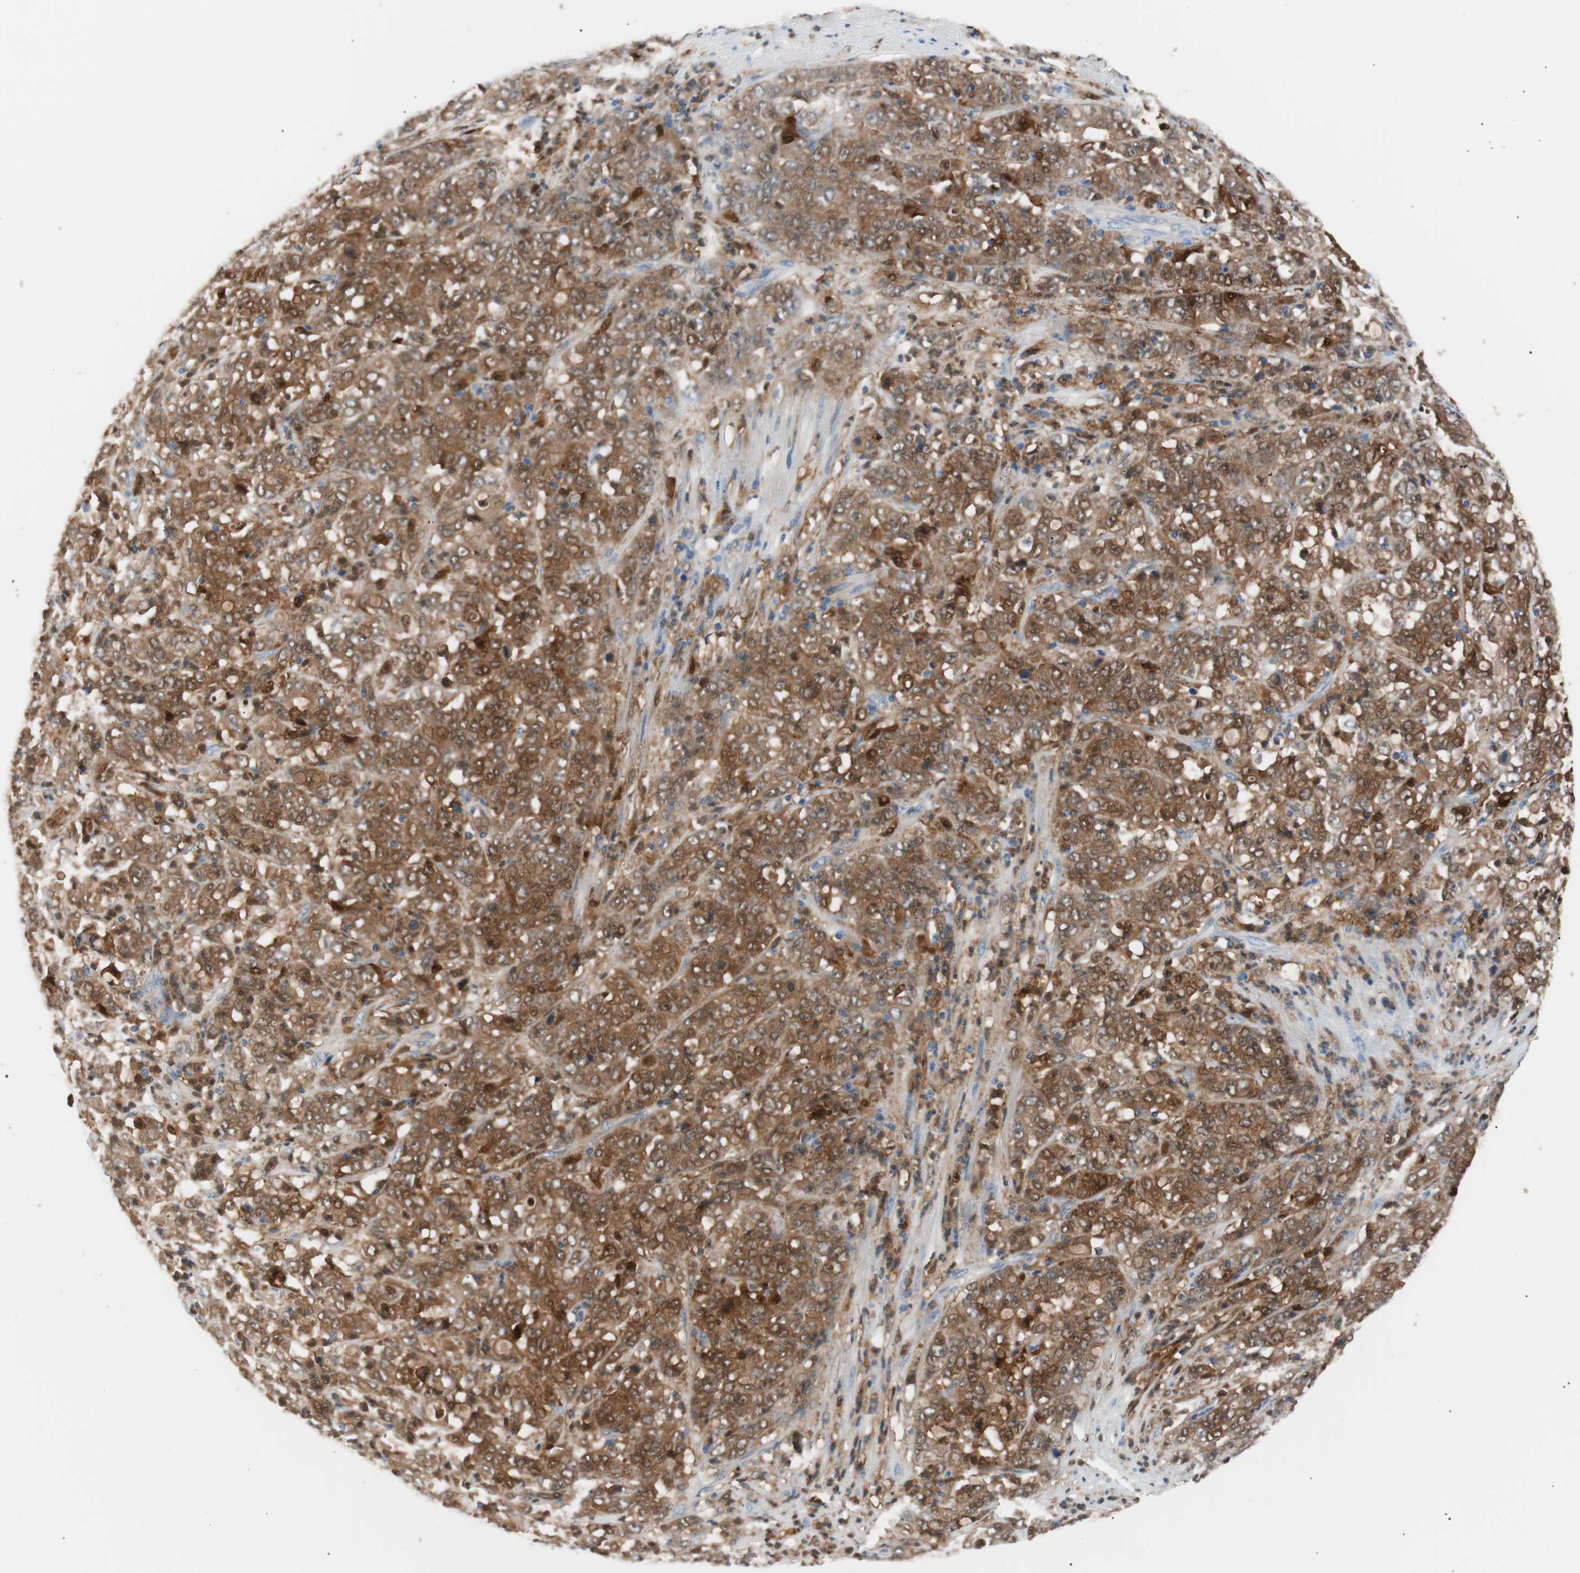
{"staining": {"intensity": "strong", "quantity": ">75%", "location": "cytoplasmic/membranous,nuclear"}, "tissue": "stomach cancer", "cell_type": "Tumor cells", "image_type": "cancer", "snomed": [{"axis": "morphology", "description": "Adenocarcinoma, NOS"}, {"axis": "topography", "description": "Stomach, lower"}], "caption": "Stomach adenocarcinoma tissue displays strong cytoplasmic/membranous and nuclear expression in approximately >75% of tumor cells (brown staining indicates protein expression, while blue staining denotes nuclei).", "gene": "IL18", "patient": {"sex": "female", "age": 71}}